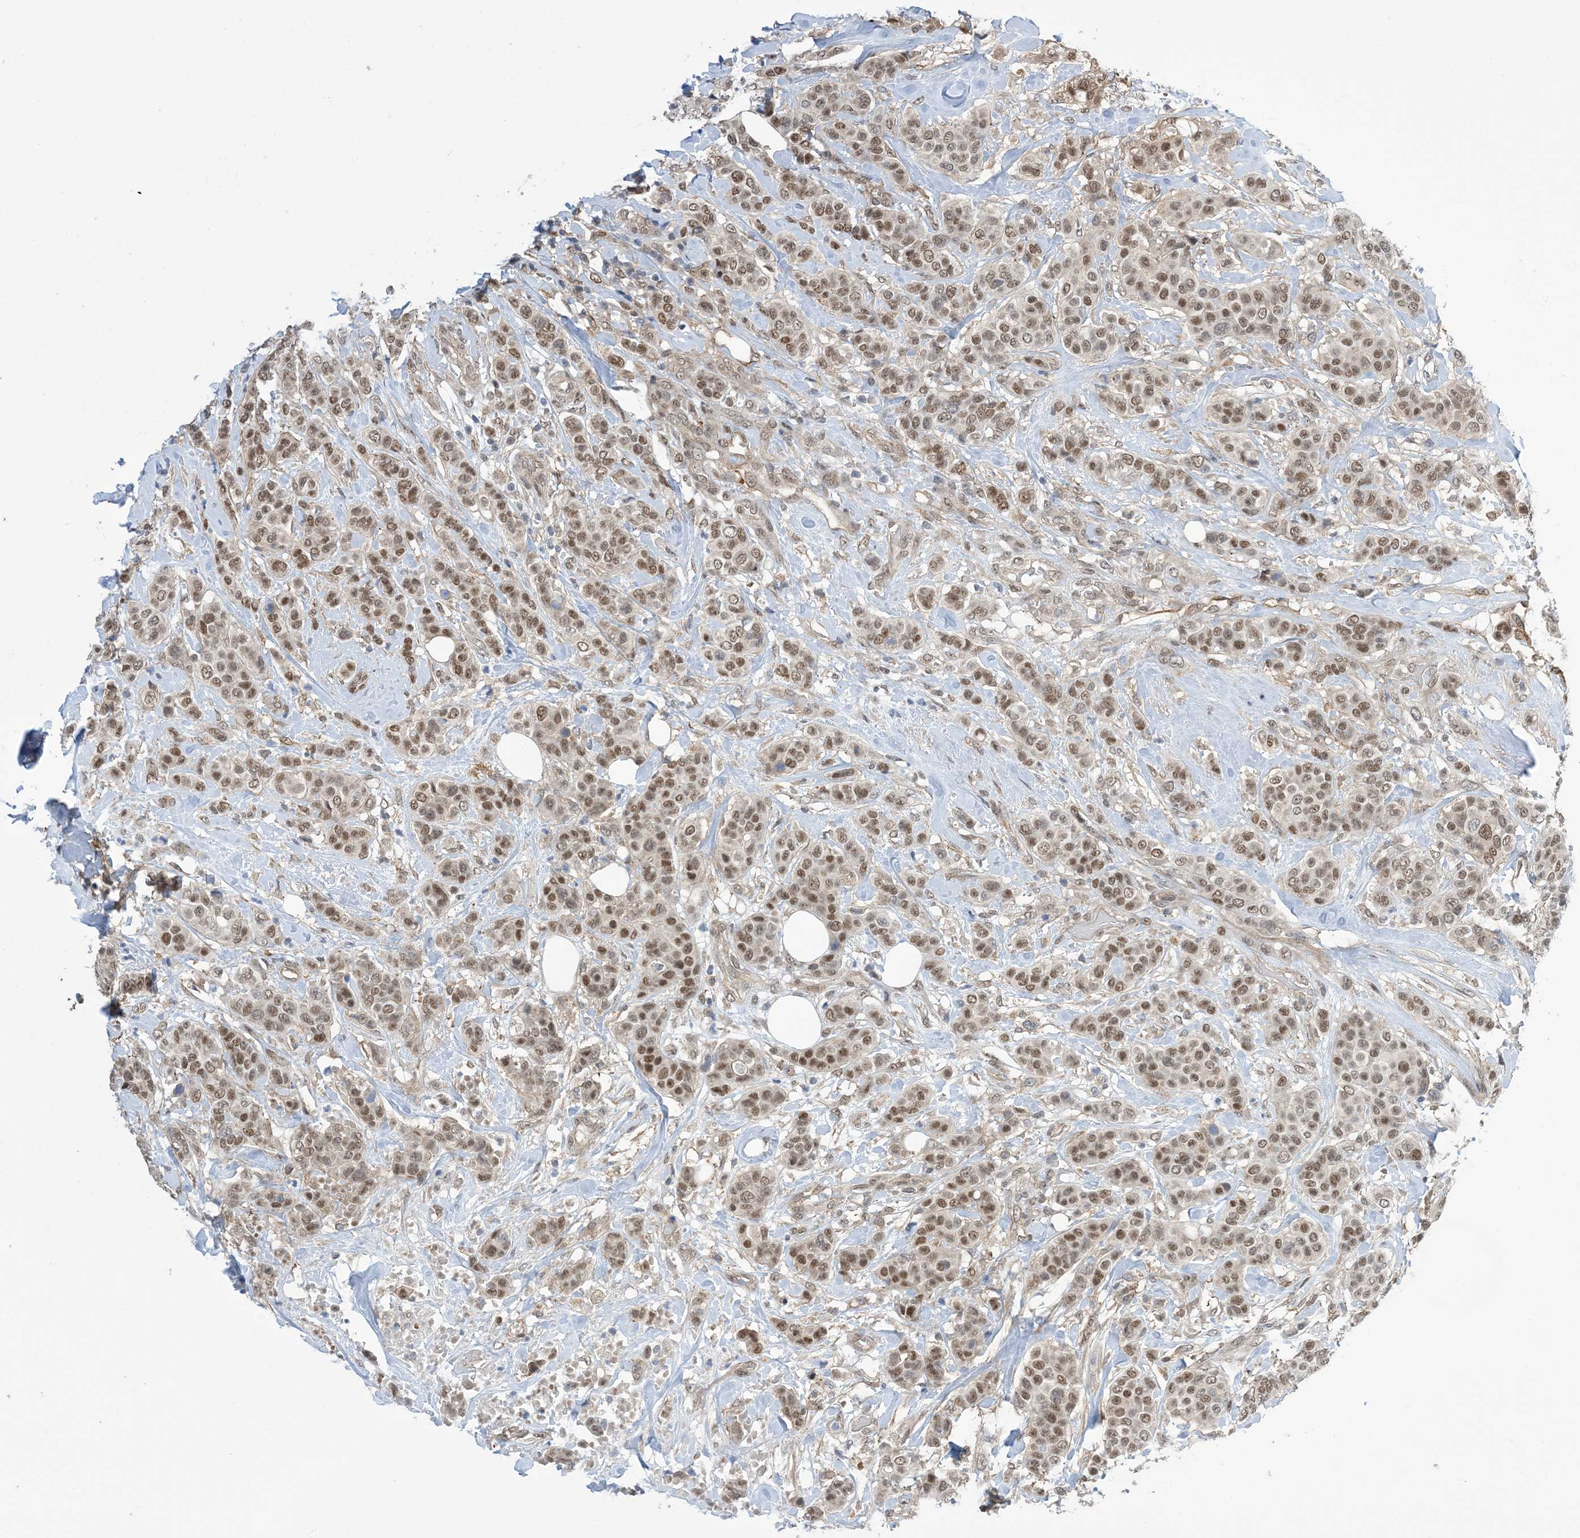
{"staining": {"intensity": "moderate", "quantity": ">75%", "location": "nuclear"}, "tissue": "breast cancer", "cell_type": "Tumor cells", "image_type": "cancer", "snomed": [{"axis": "morphology", "description": "Lobular carcinoma"}, {"axis": "topography", "description": "Breast"}], "caption": "Immunohistochemical staining of human breast cancer (lobular carcinoma) reveals medium levels of moderate nuclear protein positivity in approximately >75% of tumor cells.", "gene": "ZNF8", "patient": {"sex": "female", "age": 51}}